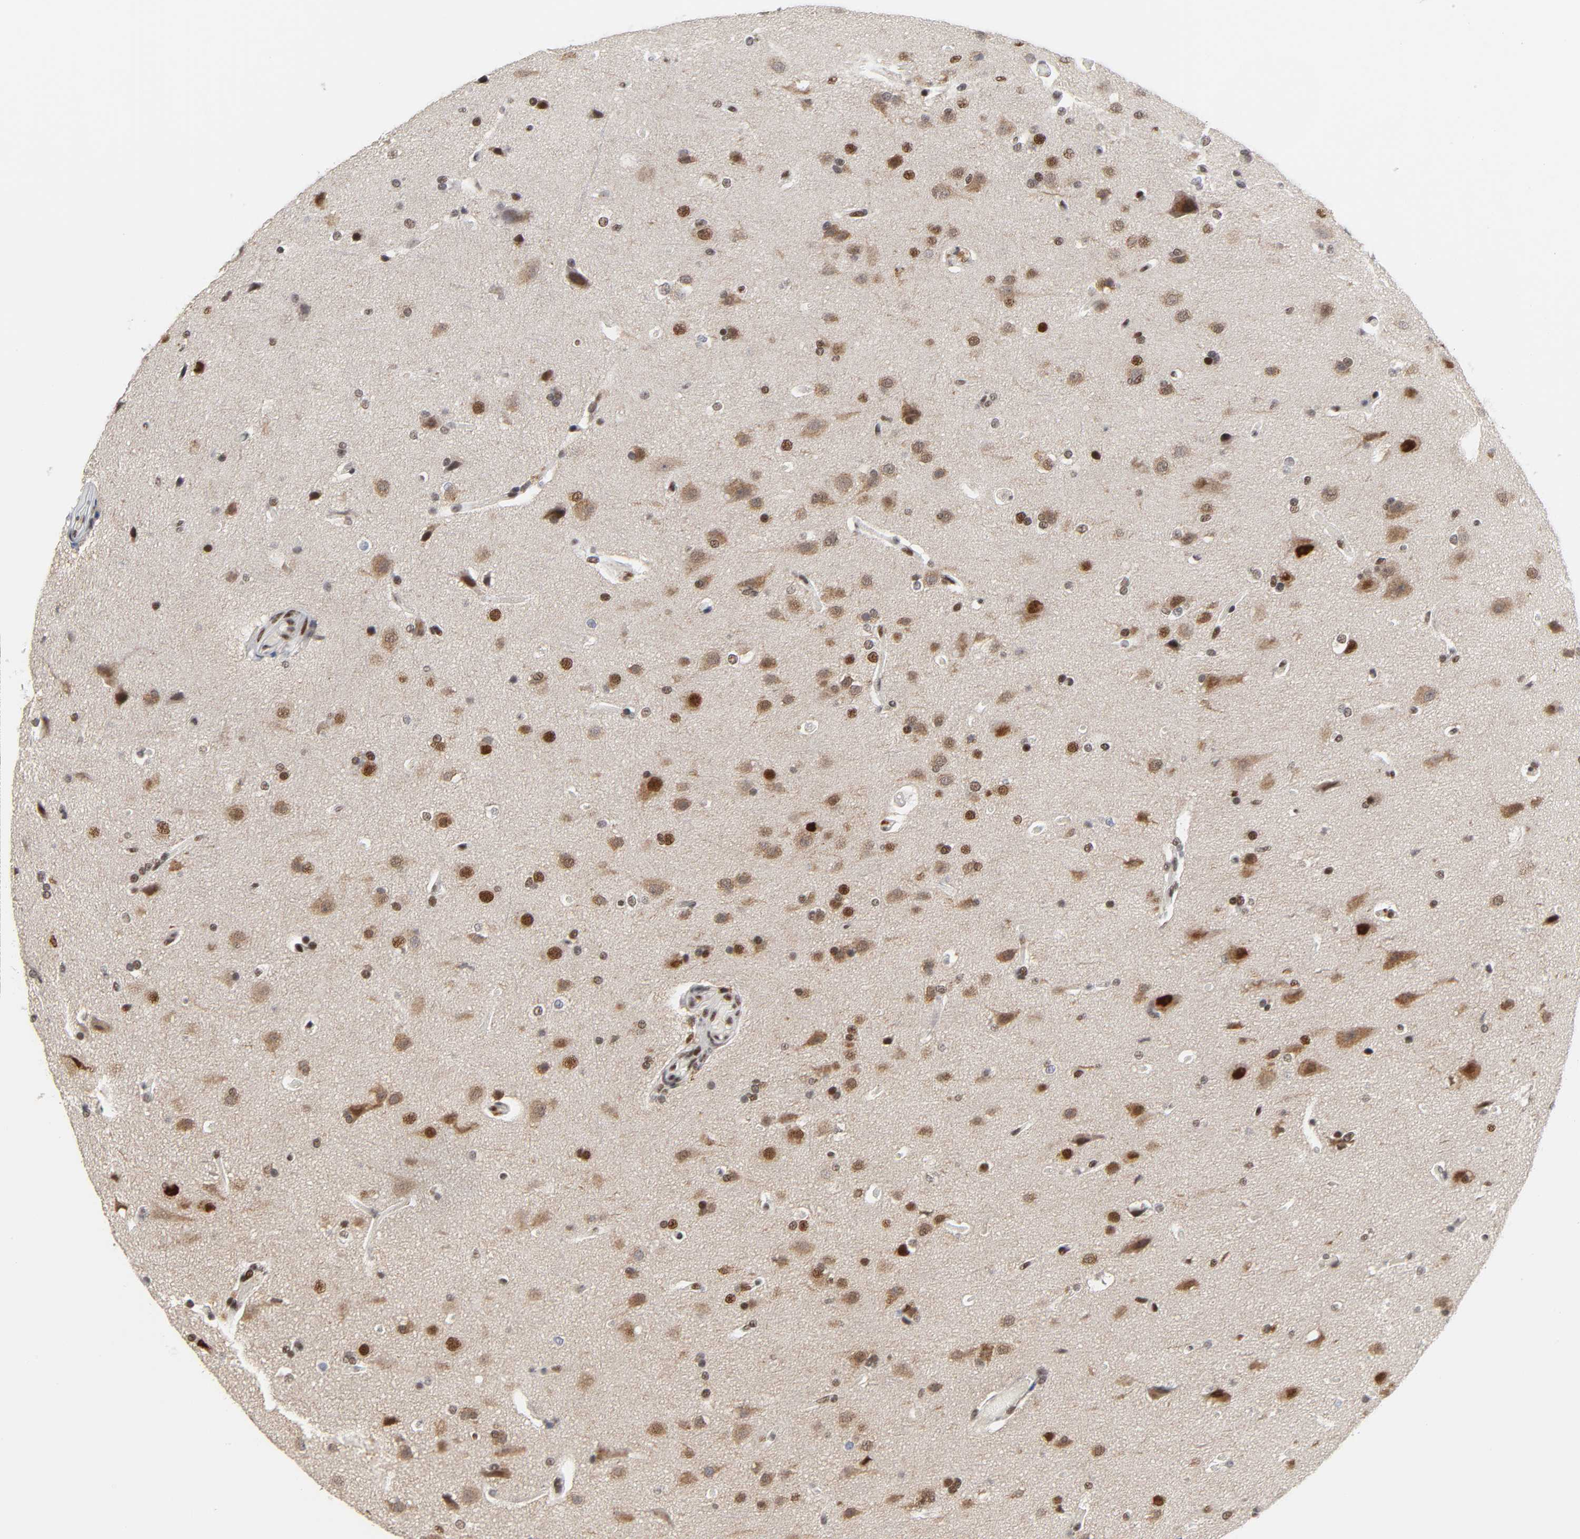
{"staining": {"intensity": "moderate", "quantity": ">75%", "location": "nuclear"}, "tissue": "glioma", "cell_type": "Tumor cells", "image_type": "cancer", "snomed": [{"axis": "morphology", "description": "Glioma, malignant, Low grade"}, {"axis": "topography", "description": "Cerebral cortex"}], "caption": "The histopathology image shows a brown stain indicating the presence of a protein in the nuclear of tumor cells in glioma.", "gene": "CREBBP", "patient": {"sex": "female", "age": 47}}